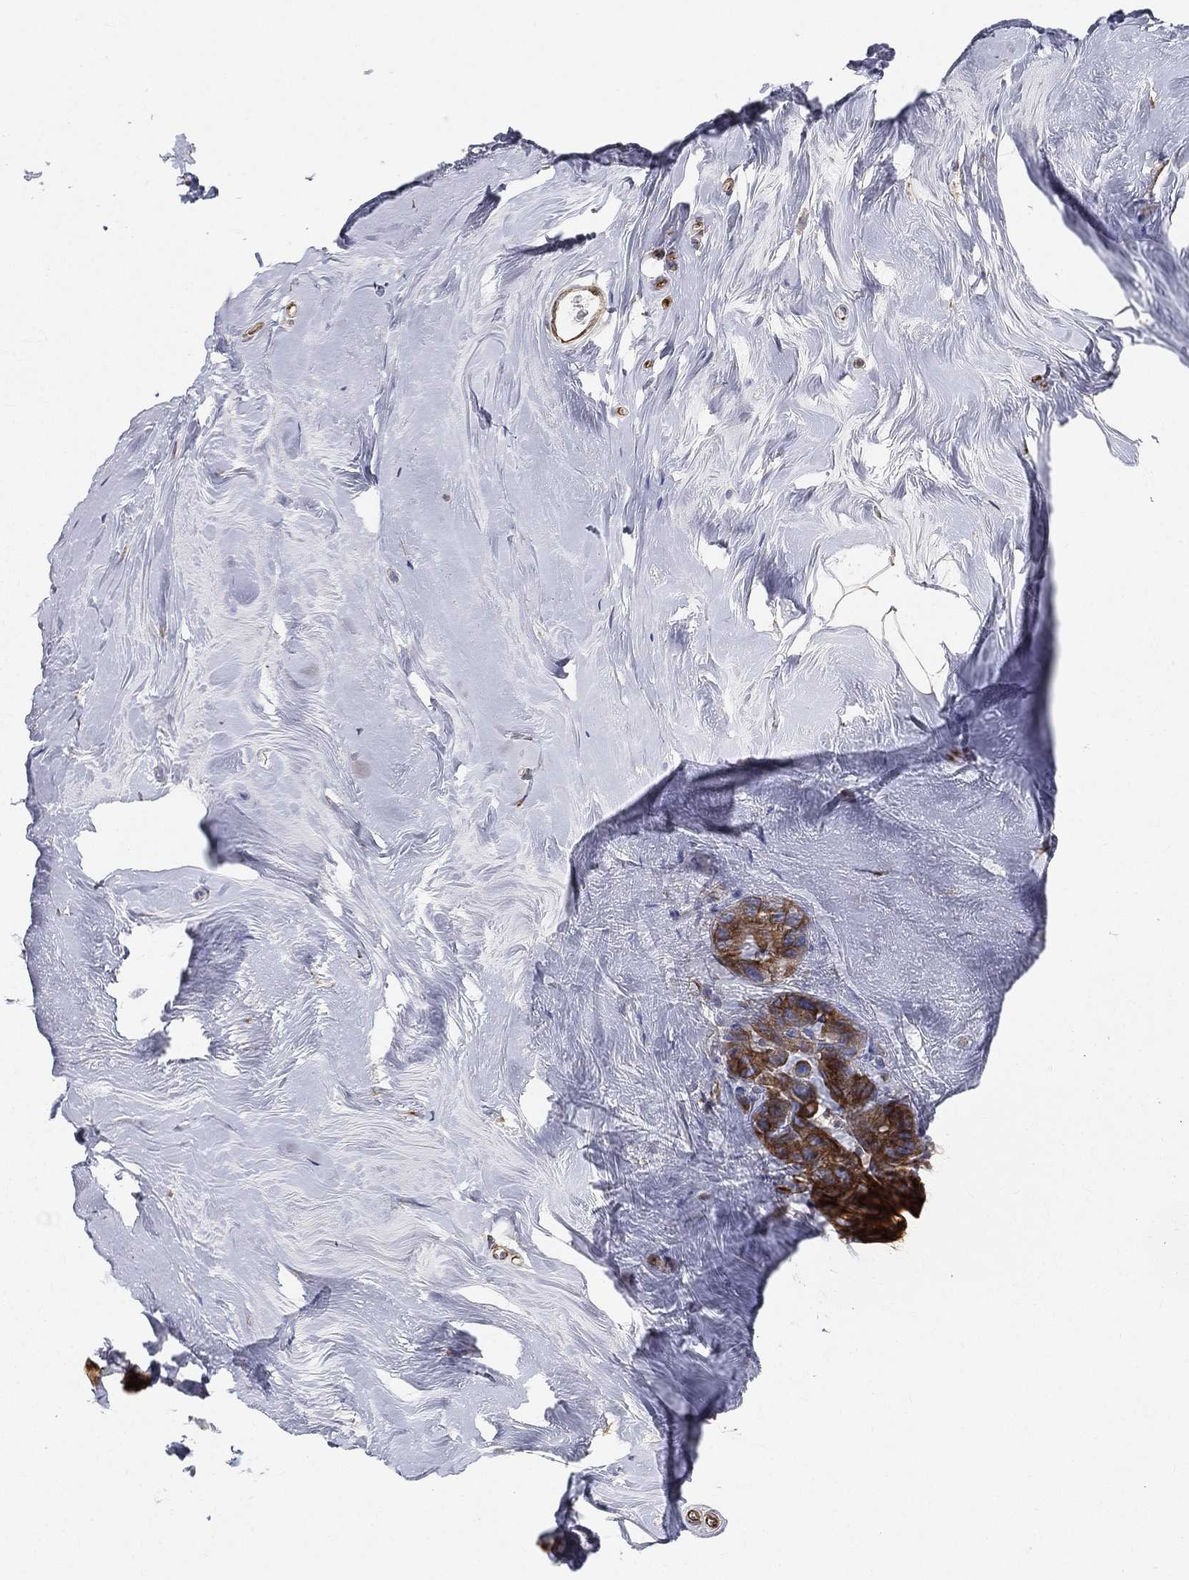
{"staining": {"intensity": "strong", "quantity": ">75%", "location": "cytoplasmic/membranous"}, "tissue": "breast cancer", "cell_type": "Tumor cells", "image_type": "cancer", "snomed": [{"axis": "morphology", "description": "Duct carcinoma"}, {"axis": "topography", "description": "Breast"}], "caption": "The photomicrograph demonstrates immunohistochemical staining of breast infiltrating ductal carcinoma. There is strong cytoplasmic/membranous expression is appreciated in approximately >75% of tumor cells.", "gene": "TMEM25", "patient": {"sex": "female", "age": 55}}